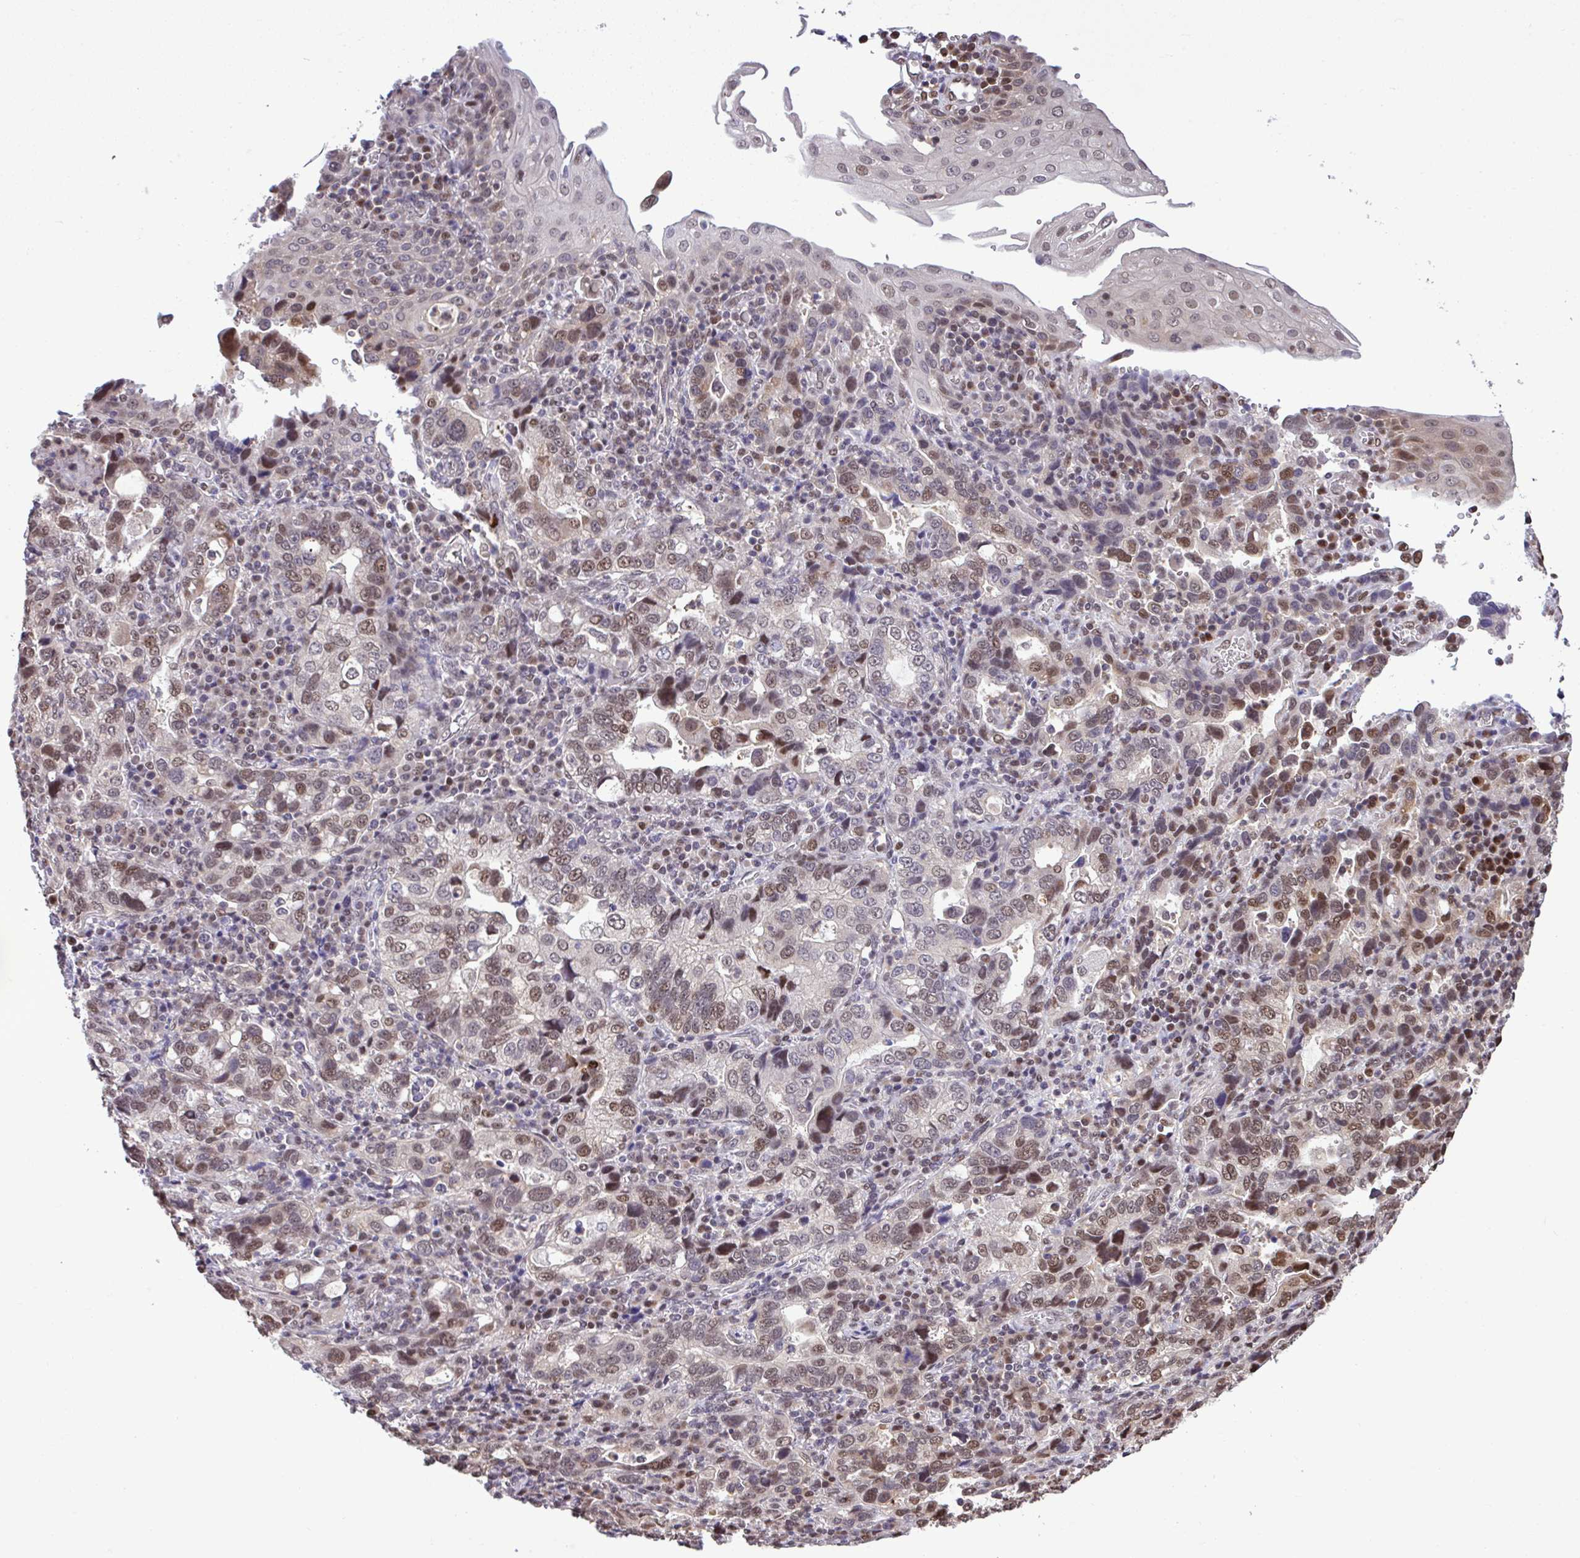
{"staining": {"intensity": "moderate", "quantity": ">75%", "location": "nuclear"}, "tissue": "stomach cancer", "cell_type": "Tumor cells", "image_type": "cancer", "snomed": [{"axis": "morphology", "description": "Adenocarcinoma, NOS"}, {"axis": "topography", "description": "Stomach, upper"}], "caption": "About >75% of tumor cells in stomach cancer demonstrate moderate nuclear protein staining as visualized by brown immunohistochemical staining.", "gene": "GLIS3", "patient": {"sex": "female", "age": 81}}